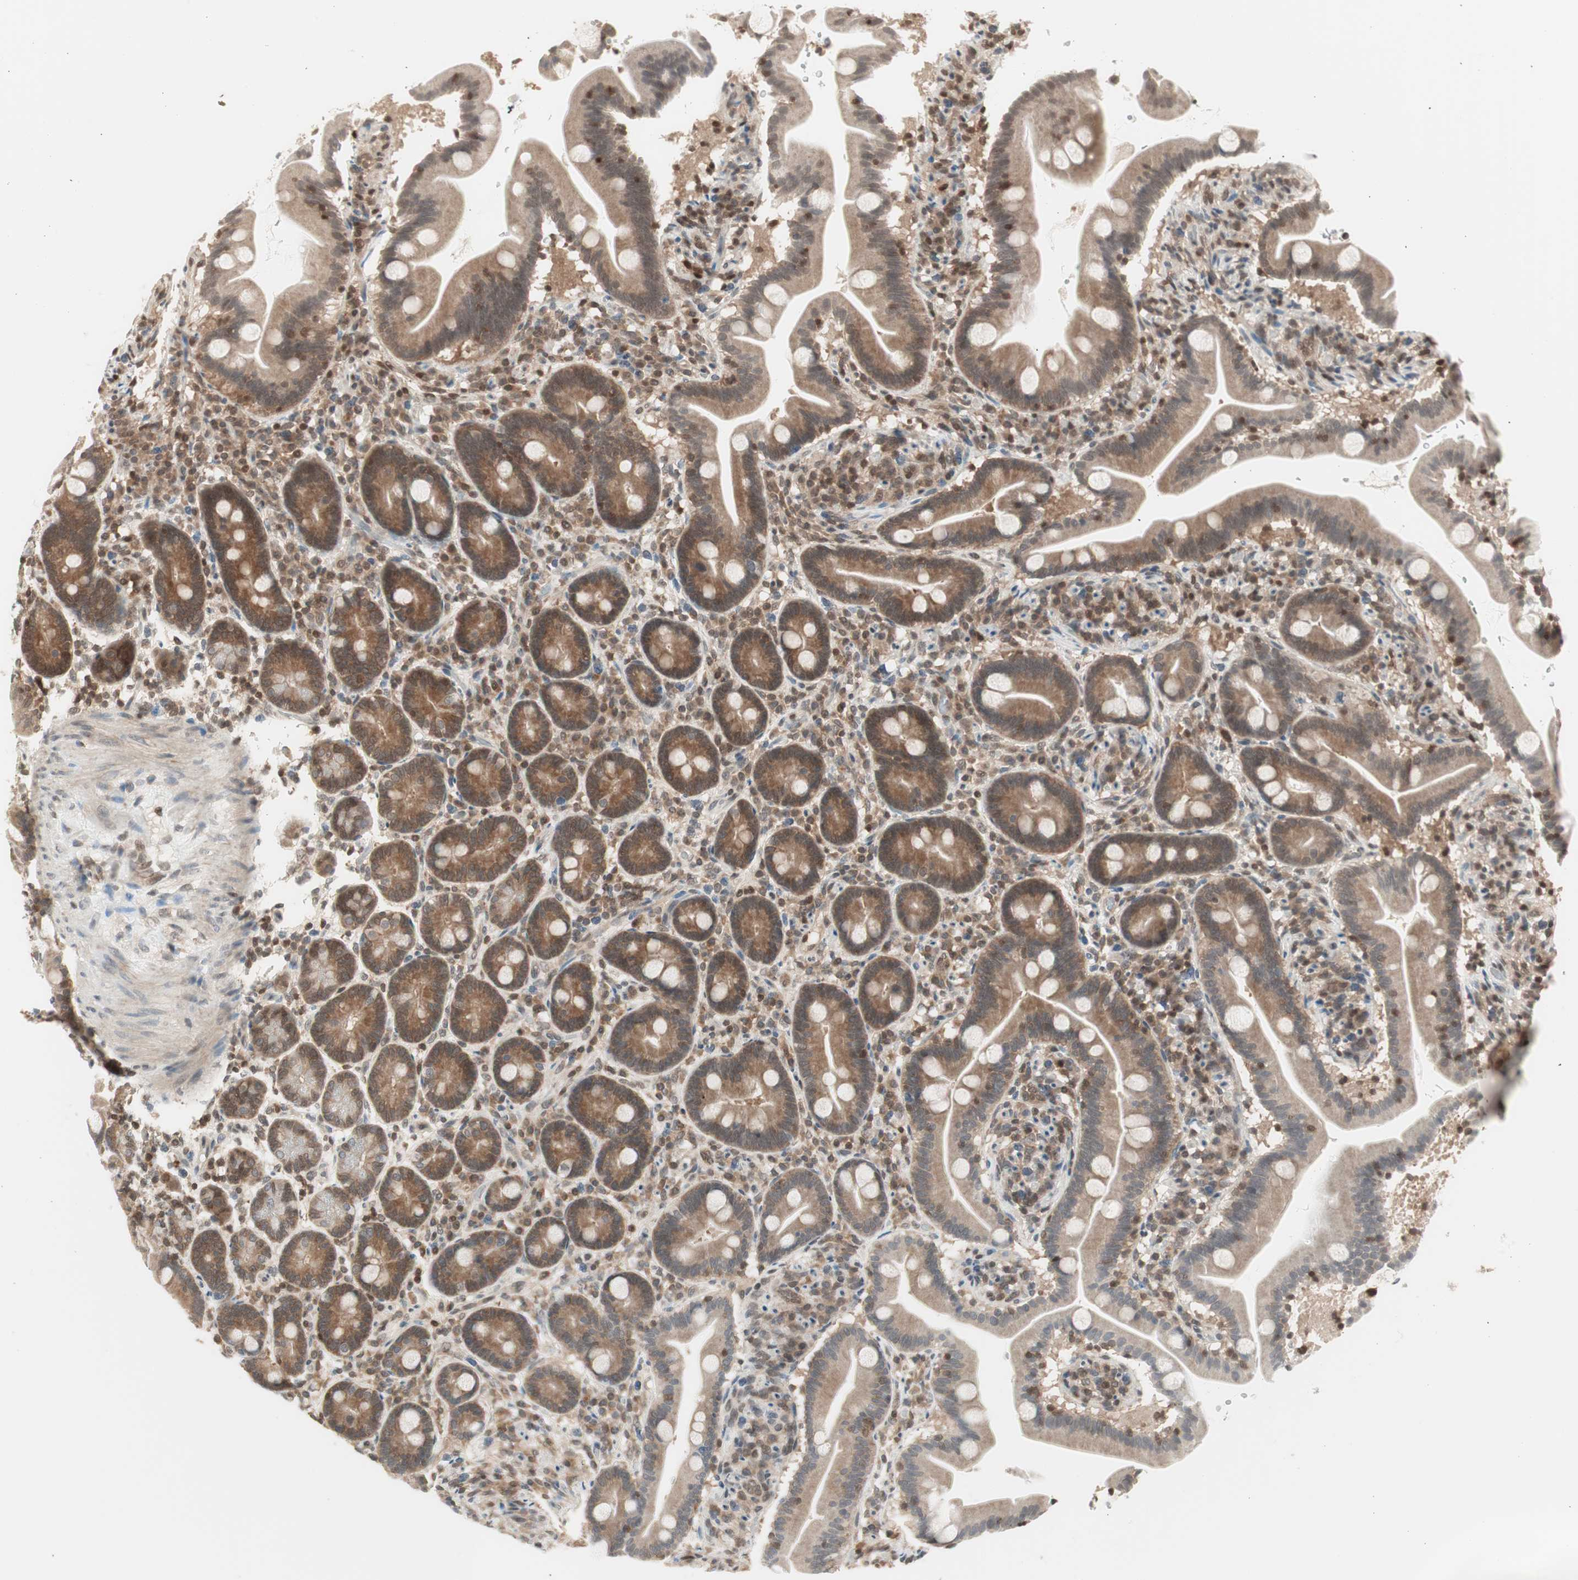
{"staining": {"intensity": "moderate", "quantity": ">75%", "location": "cytoplasmic/membranous"}, "tissue": "duodenum", "cell_type": "Glandular cells", "image_type": "normal", "snomed": [{"axis": "morphology", "description": "Normal tissue, NOS"}, {"axis": "topography", "description": "Duodenum"}], "caption": "The immunohistochemical stain shows moderate cytoplasmic/membranous positivity in glandular cells of benign duodenum.", "gene": "UBE2I", "patient": {"sex": "male", "age": 54}}